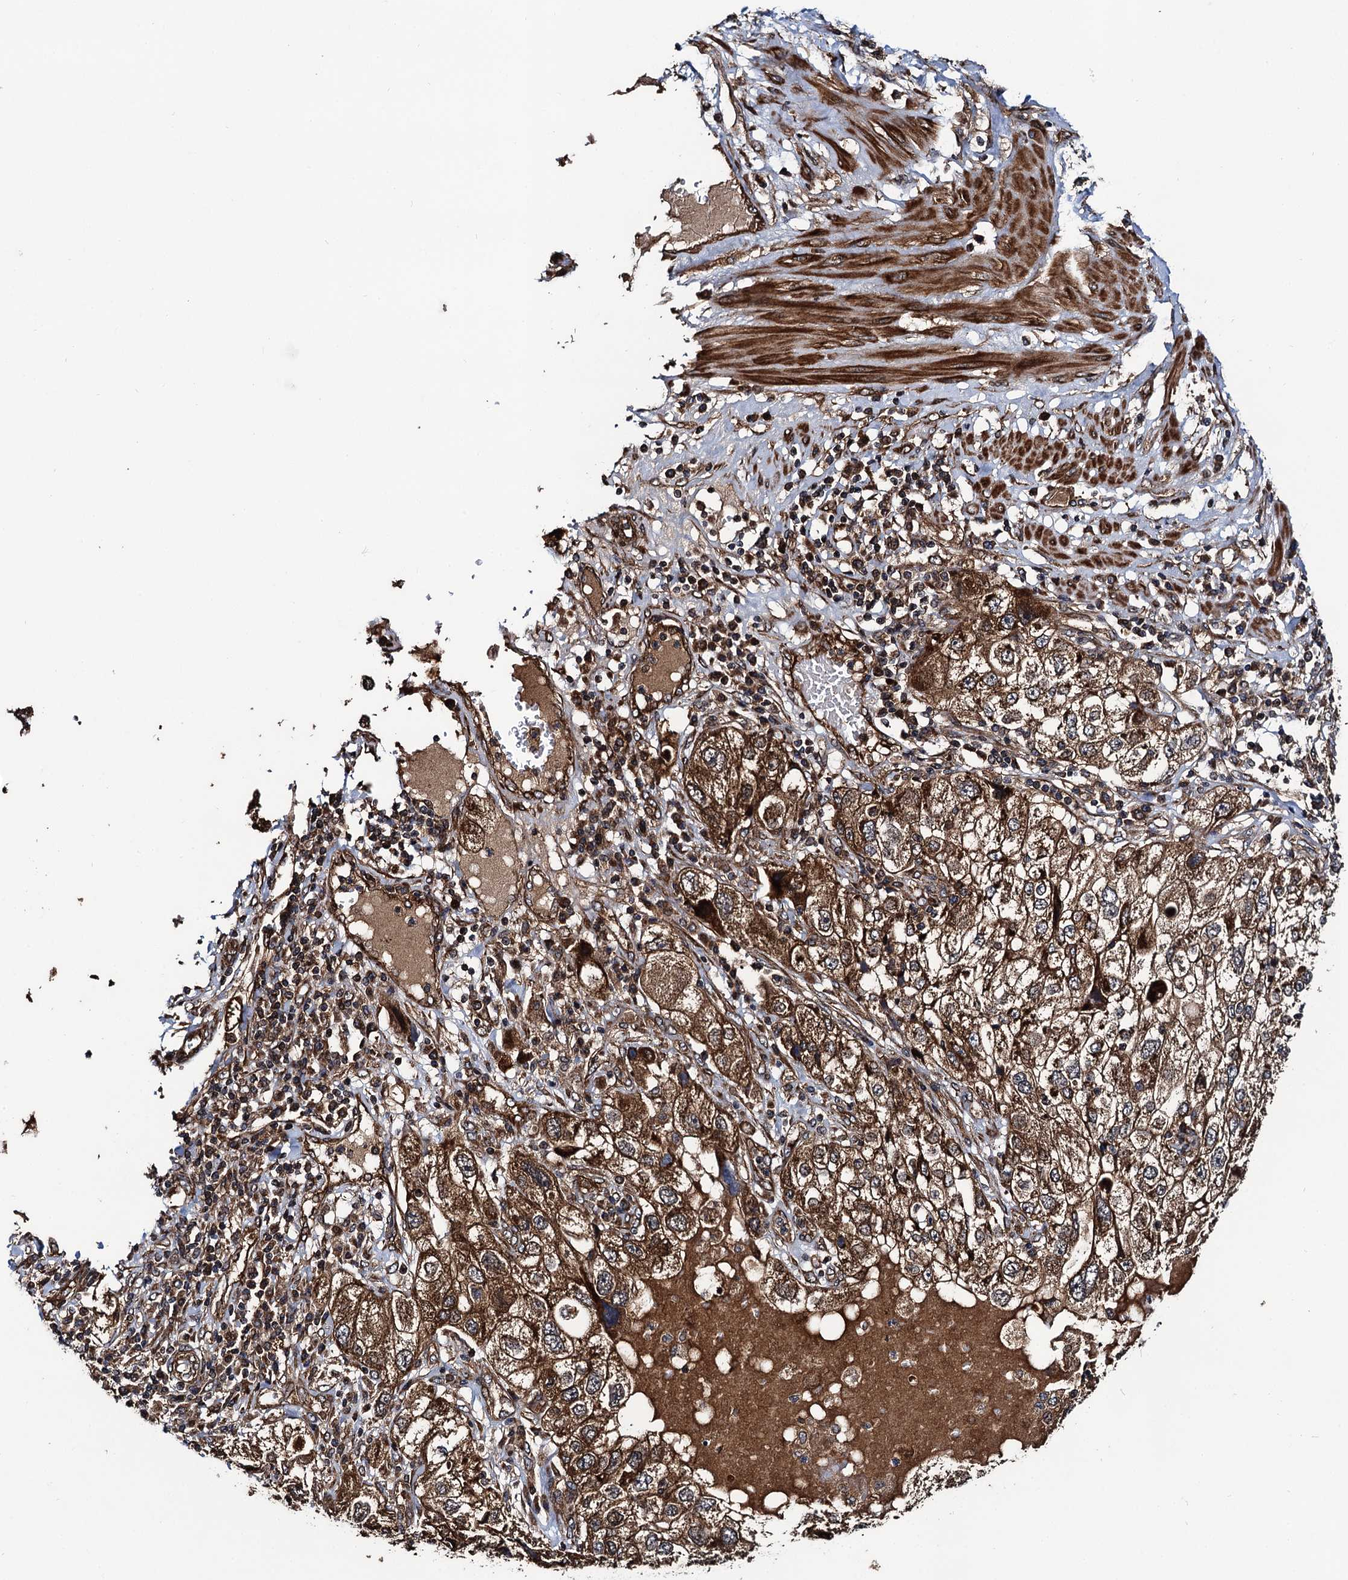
{"staining": {"intensity": "strong", "quantity": ">75%", "location": "cytoplasmic/membranous"}, "tissue": "endometrial cancer", "cell_type": "Tumor cells", "image_type": "cancer", "snomed": [{"axis": "morphology", "description": "Adenocarcinoma, NOS"}, {"axis": "topography", "description": "Endometrium"}], "caption": "Tumor cells reveal high levels of strong cytoplasmic/membranous expression in about >75% of cells in endometrial cancer. Using DAB (brown) and hematoxylin (blue) stains, captured at high magnification using brightfield microscopy.", "gene": "NEK1", "patient": {"sex": "female", "age": 49}}